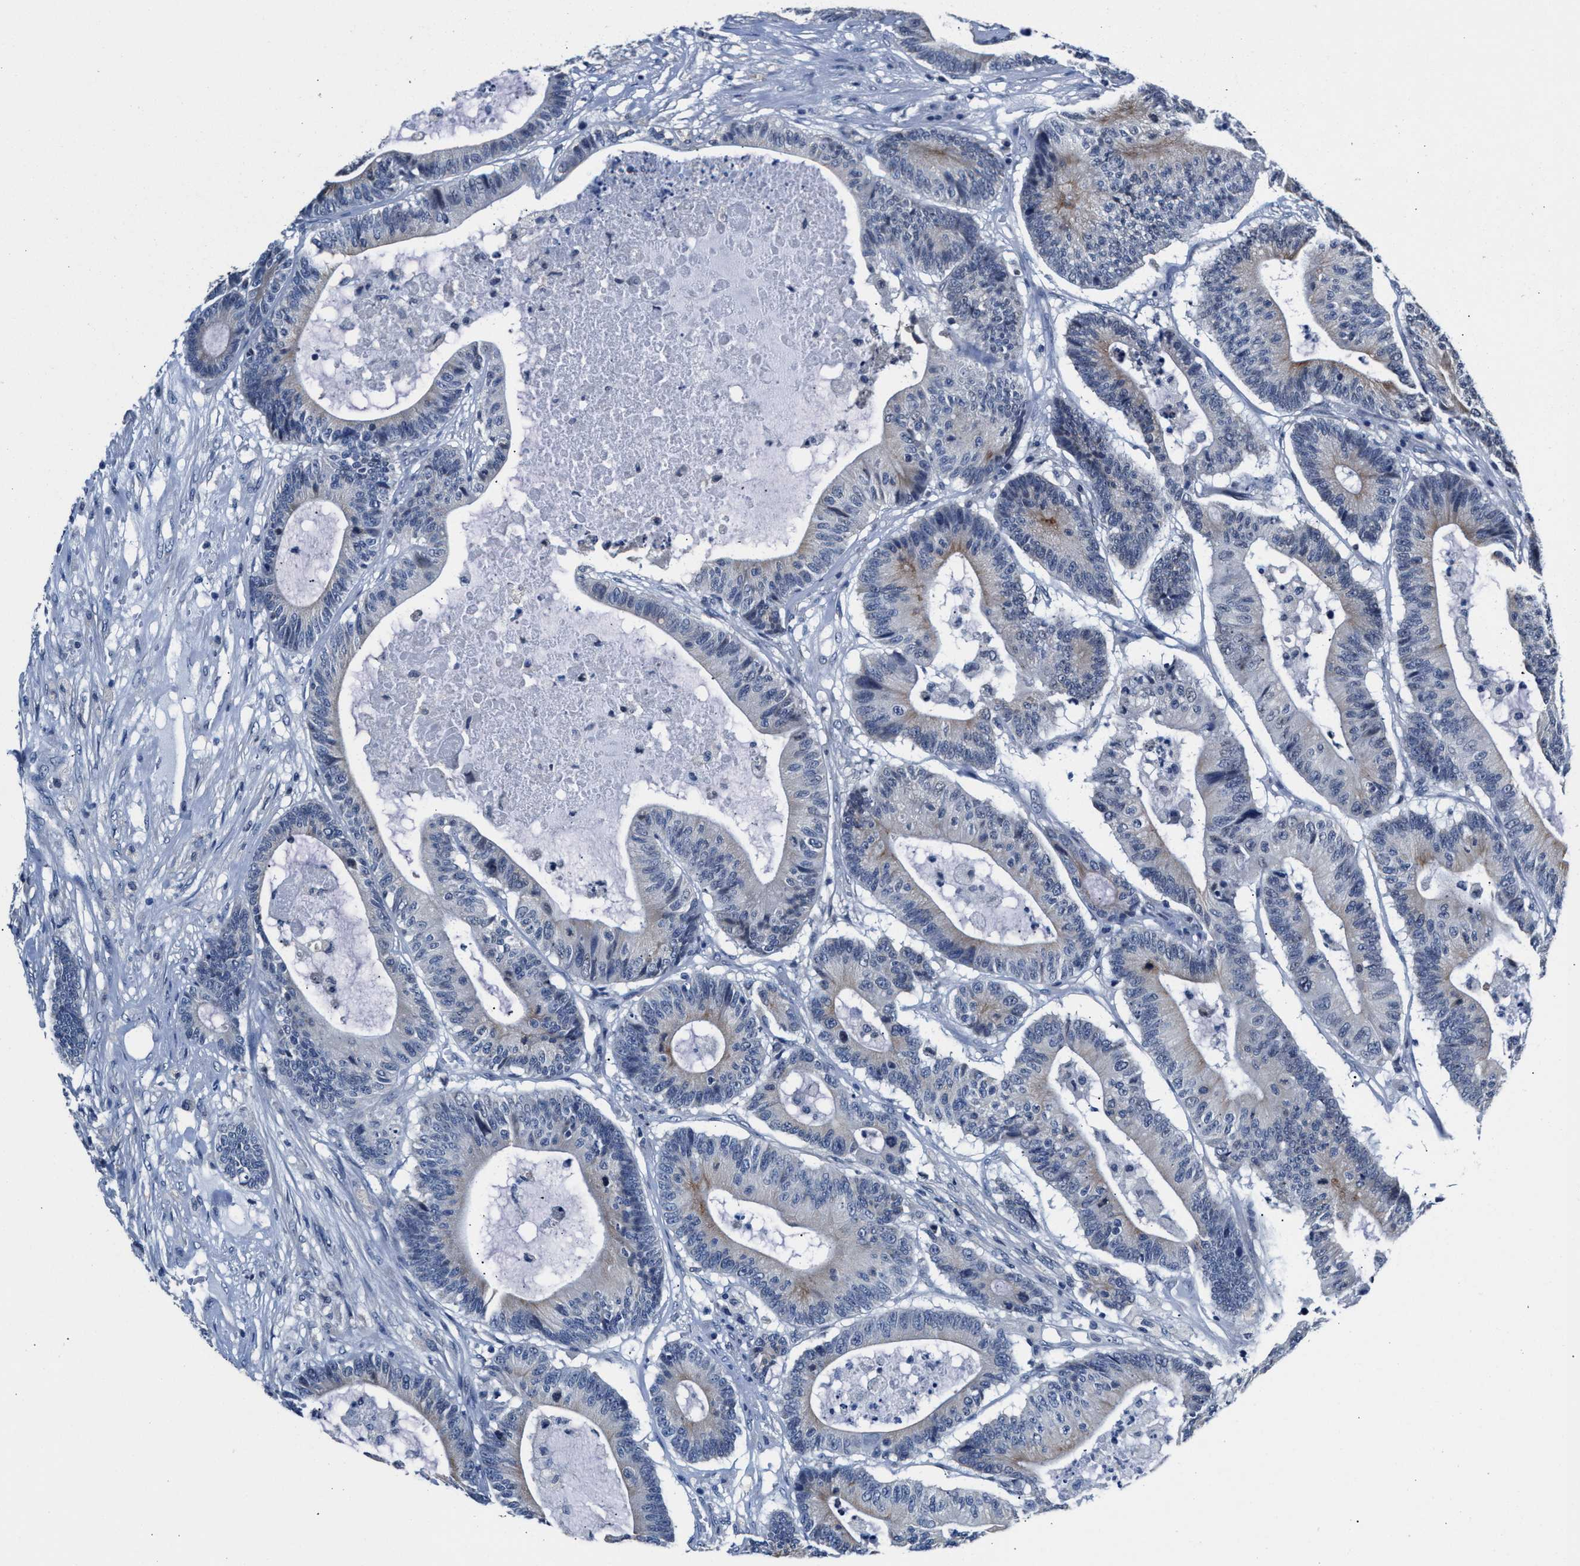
{"staining": {"intensity": "weak", "quantity": "<25%", "location": "cytoplasmic/membranous"}, "tissue": "colorectal cancer", "cell_type": "Tumor cells", "image_type": "cancer", "snomed": [{"axis": "morphology", "description": "Adenocarcinoma, NOS"}, {"axis": "topography", "description": "Colon"}], "caption": "Immunohistochemistry histopathology image of neoplastic tissue: adenocarcinoma (colorectal) stained with DAB displays no significant protein staining in tumor cells.", "gene": "MYH3", "patient": {"sex": "female", "age": 84}}